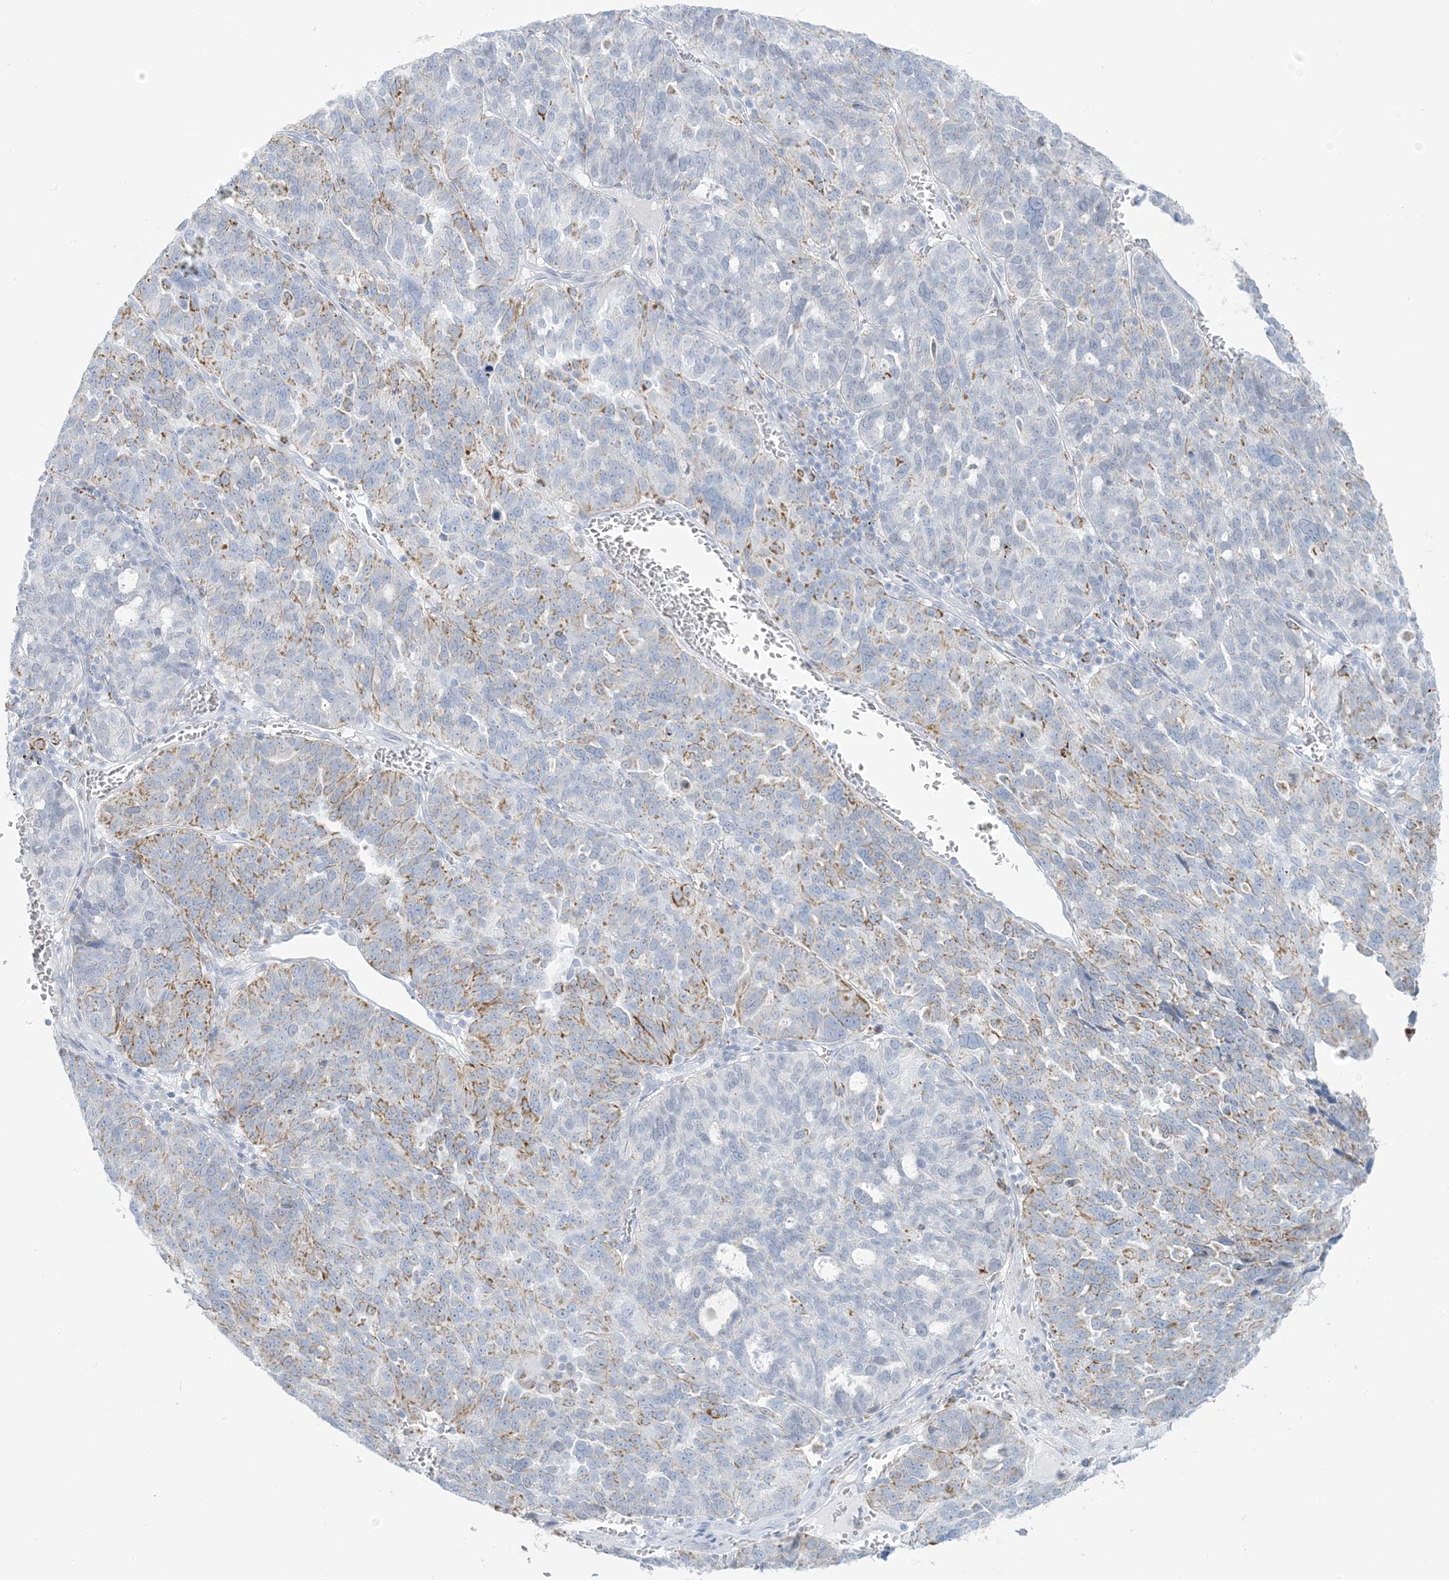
{"staining": {"intensity": "moderate", "quantity": "<25%", "location": "cytoplasmic/membranous"}, "tissue": "ovarian cancer", "cell_type": "Tumor cells", "image_type": "cancer", "snomed": [{"axis": "morphology", "description": "Cystadenocarcinoma, serous, NOS"}, {"axis": "topography", "description": "Ovary"}], "caption": "Immunohistochemical staining of human ovarian cancer shows low levels of moderate cytoplasmic/membranous expression in about <25% of tumor cells.", "gene": "ZDHHC4", "patient": {"sex": "female", "age": 59}}